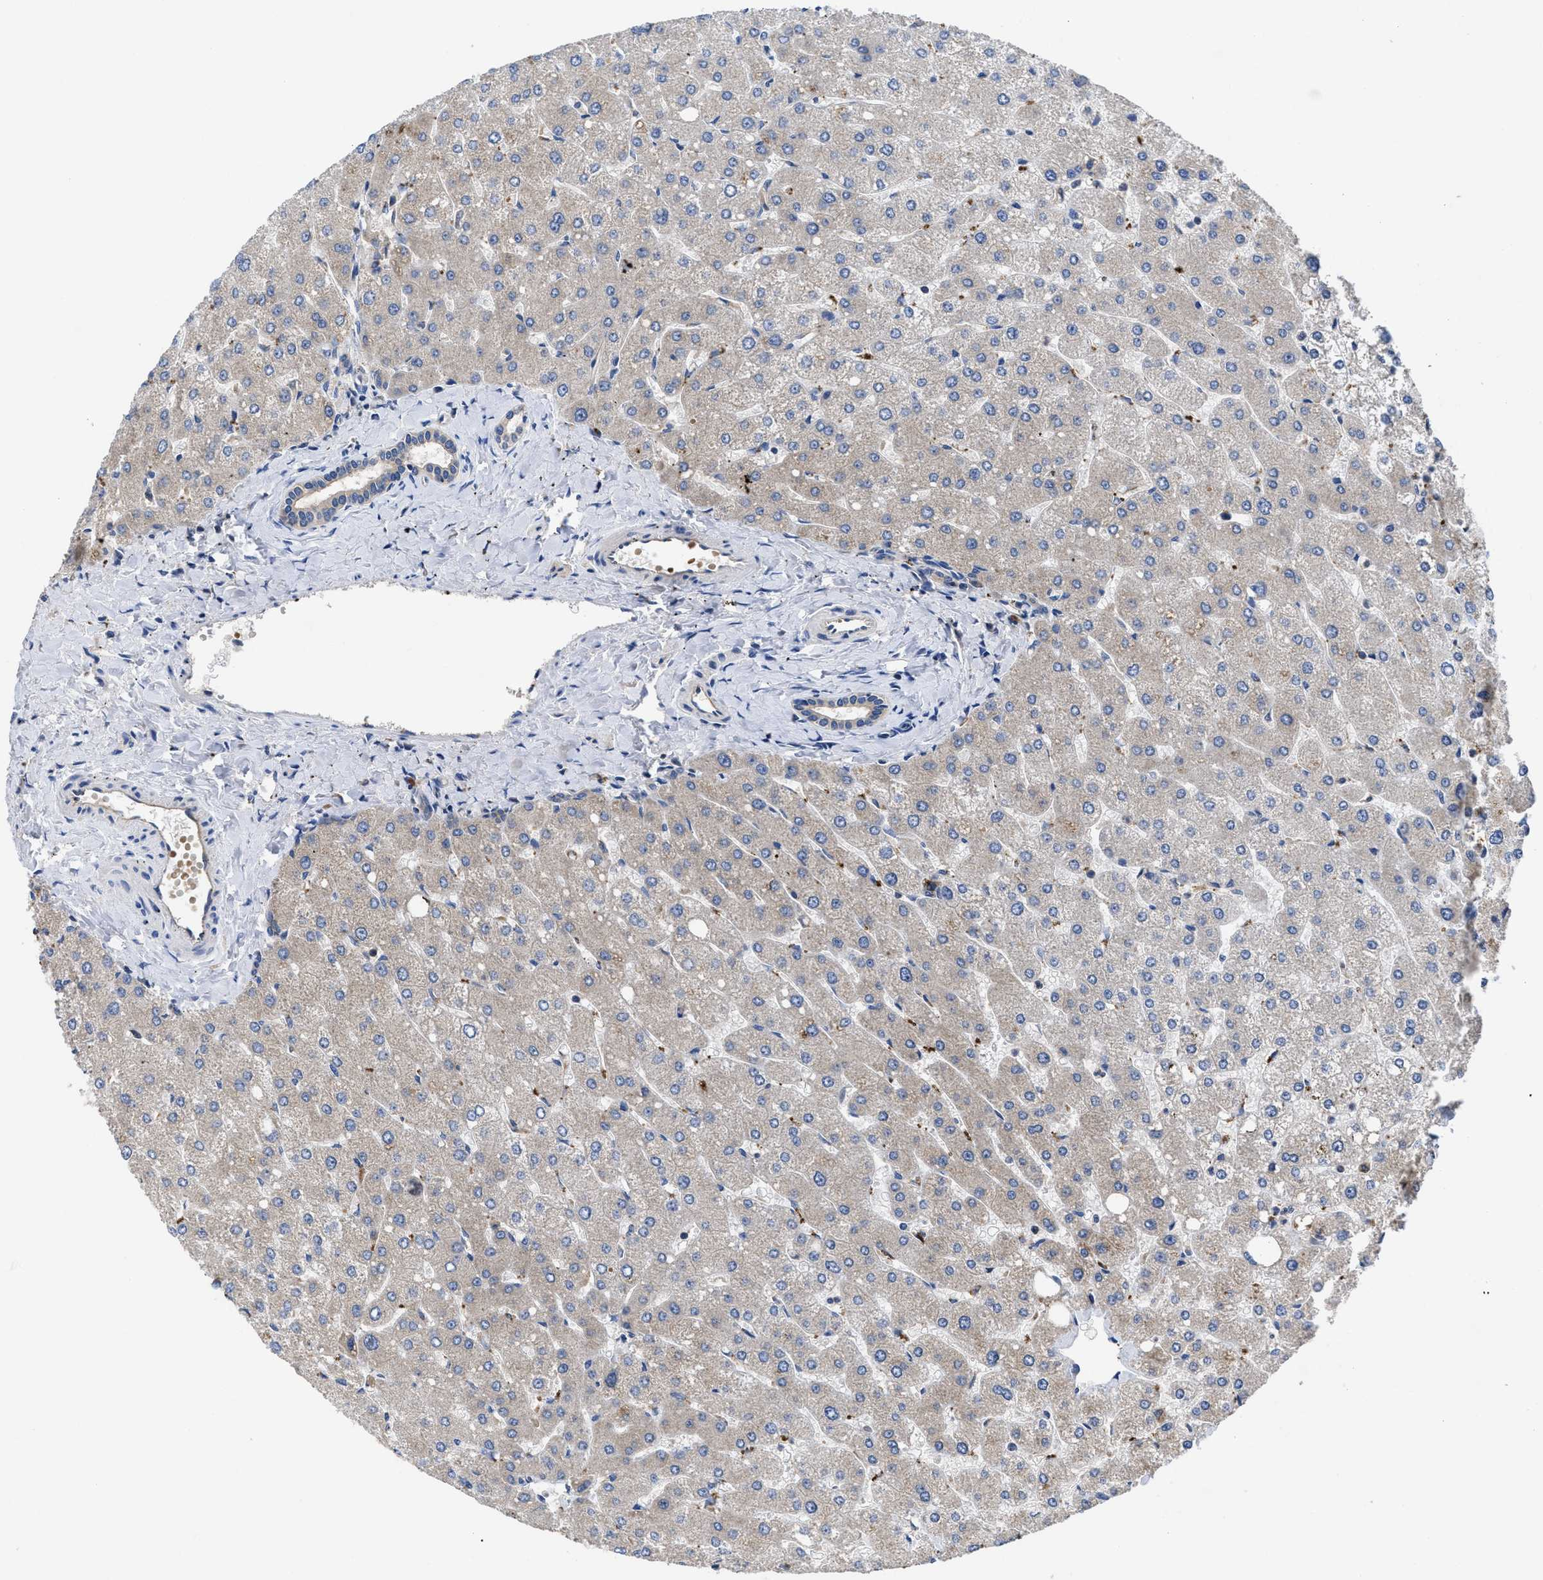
{"staining": {"intensity": "negative", "quantity": "none", "location": "none"}, "tissue": "liver", "cell_type": "Cholangiocytes", "image_type": "normal", "snomed": [{"axis": "morphology", "description": "Normal tissue, NOS"}, {"axis": "topography", "description": "Liver"}], "caption": "Immunohistochemical staining of benign liver demonstrates no significant expression in cholangiocytes.", "gene": "YBEY", "patient": {"sex": "male", "age": 55}}